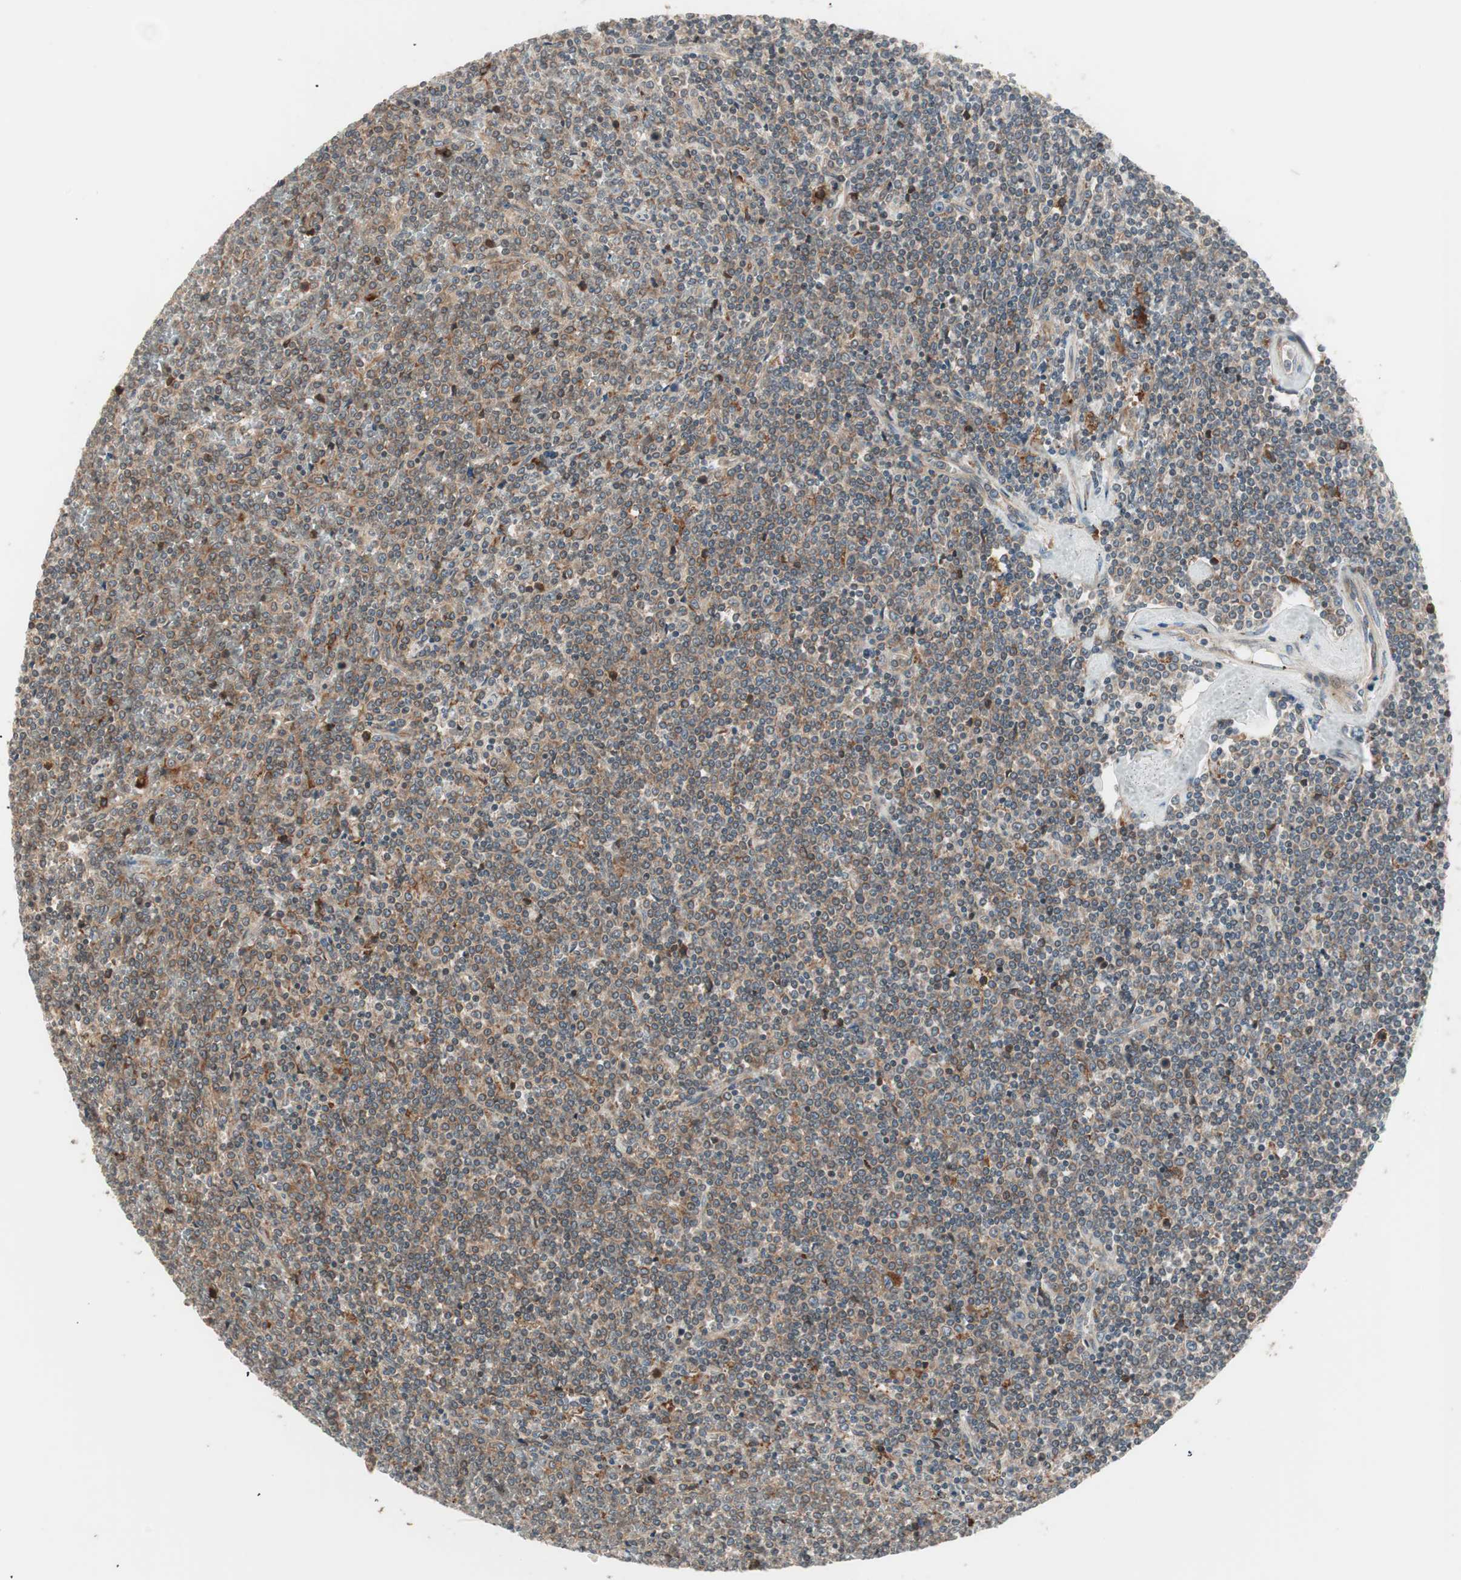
{"staining": {"intensity": "weak", "quantity": ">75%", "location": "cytoplasmic/membranous"}, "tissue": "lymphoma", "cell_type": "Tumor cells", "image_type": "cancer", "snomed": [{"axis": "morphology", "description": "Malignant lymphoma, non-Hodgkin's type, Low grade"}, {"axis": "topography", "description": "Spleen"}], "caption": "Immunohistochemistry image of neoplastic tissue: lymphoma stained using immunohistochemistry demonstrates low levels of weak protein expression localized specifically in the cytoplasmic/membranous of tumor cells, appearing as a cytoplasmic/membranous brown color.", "gene": "SFRP1", "patient": {"sex": "female", "age": 19}}